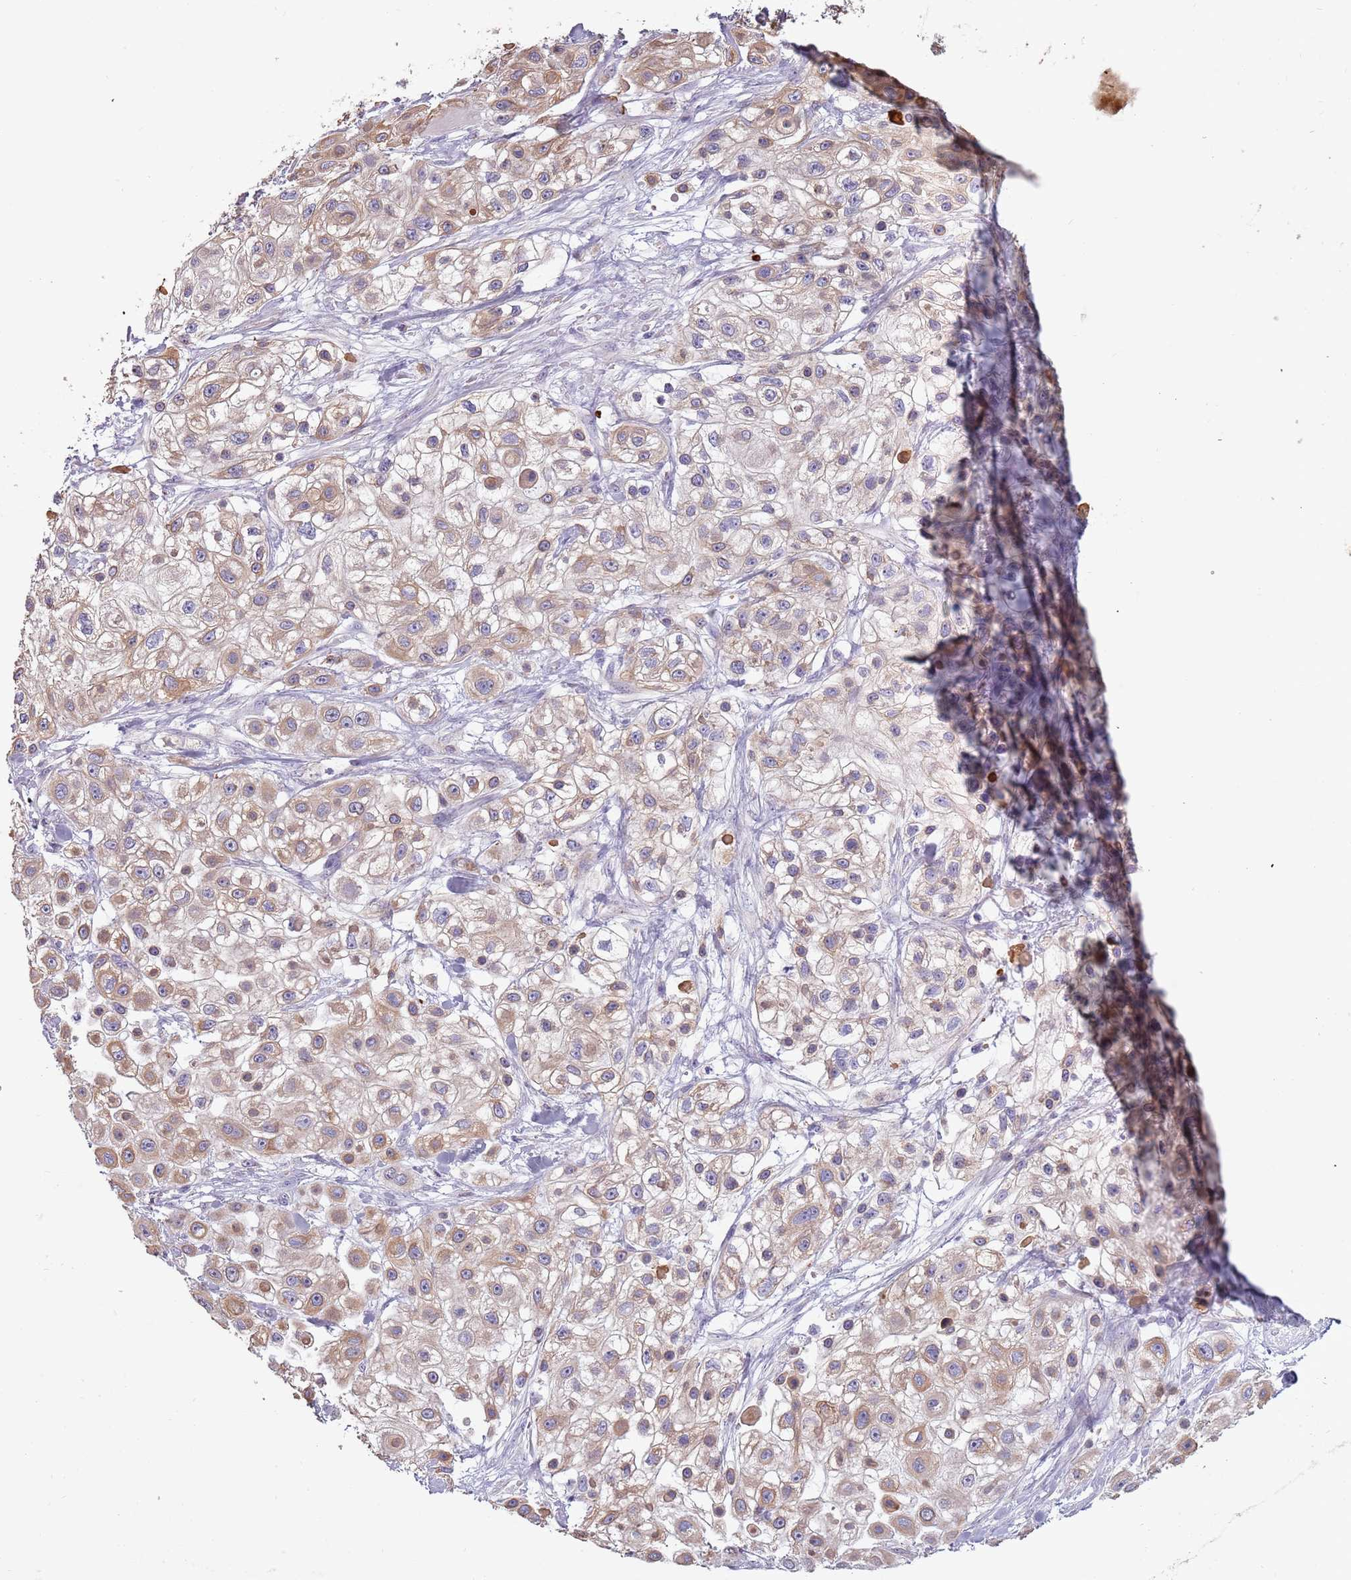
{"staining": {"intensity": "moderate", "quantity": ">75%", "location": "cytoplasmic/membranous"}, "tissue": "skin cancer", "cell_type": "Tumor cells", "image_type": "cancer", "snomed": [{"axis": "morphology", "description": "Squamous cell carcinoma, NOS"}, {"axis": "topography", "description": "Skin"}], "caption": "Approximately >75% of tumor cells in skin squamous cell carcinoma exhibit moderate cytoplasmic/membranous protein expression as visualized by brown immunohistochemical staining.", "gene": "SYS1", "patient": {"sex": "male", "age": 67}}